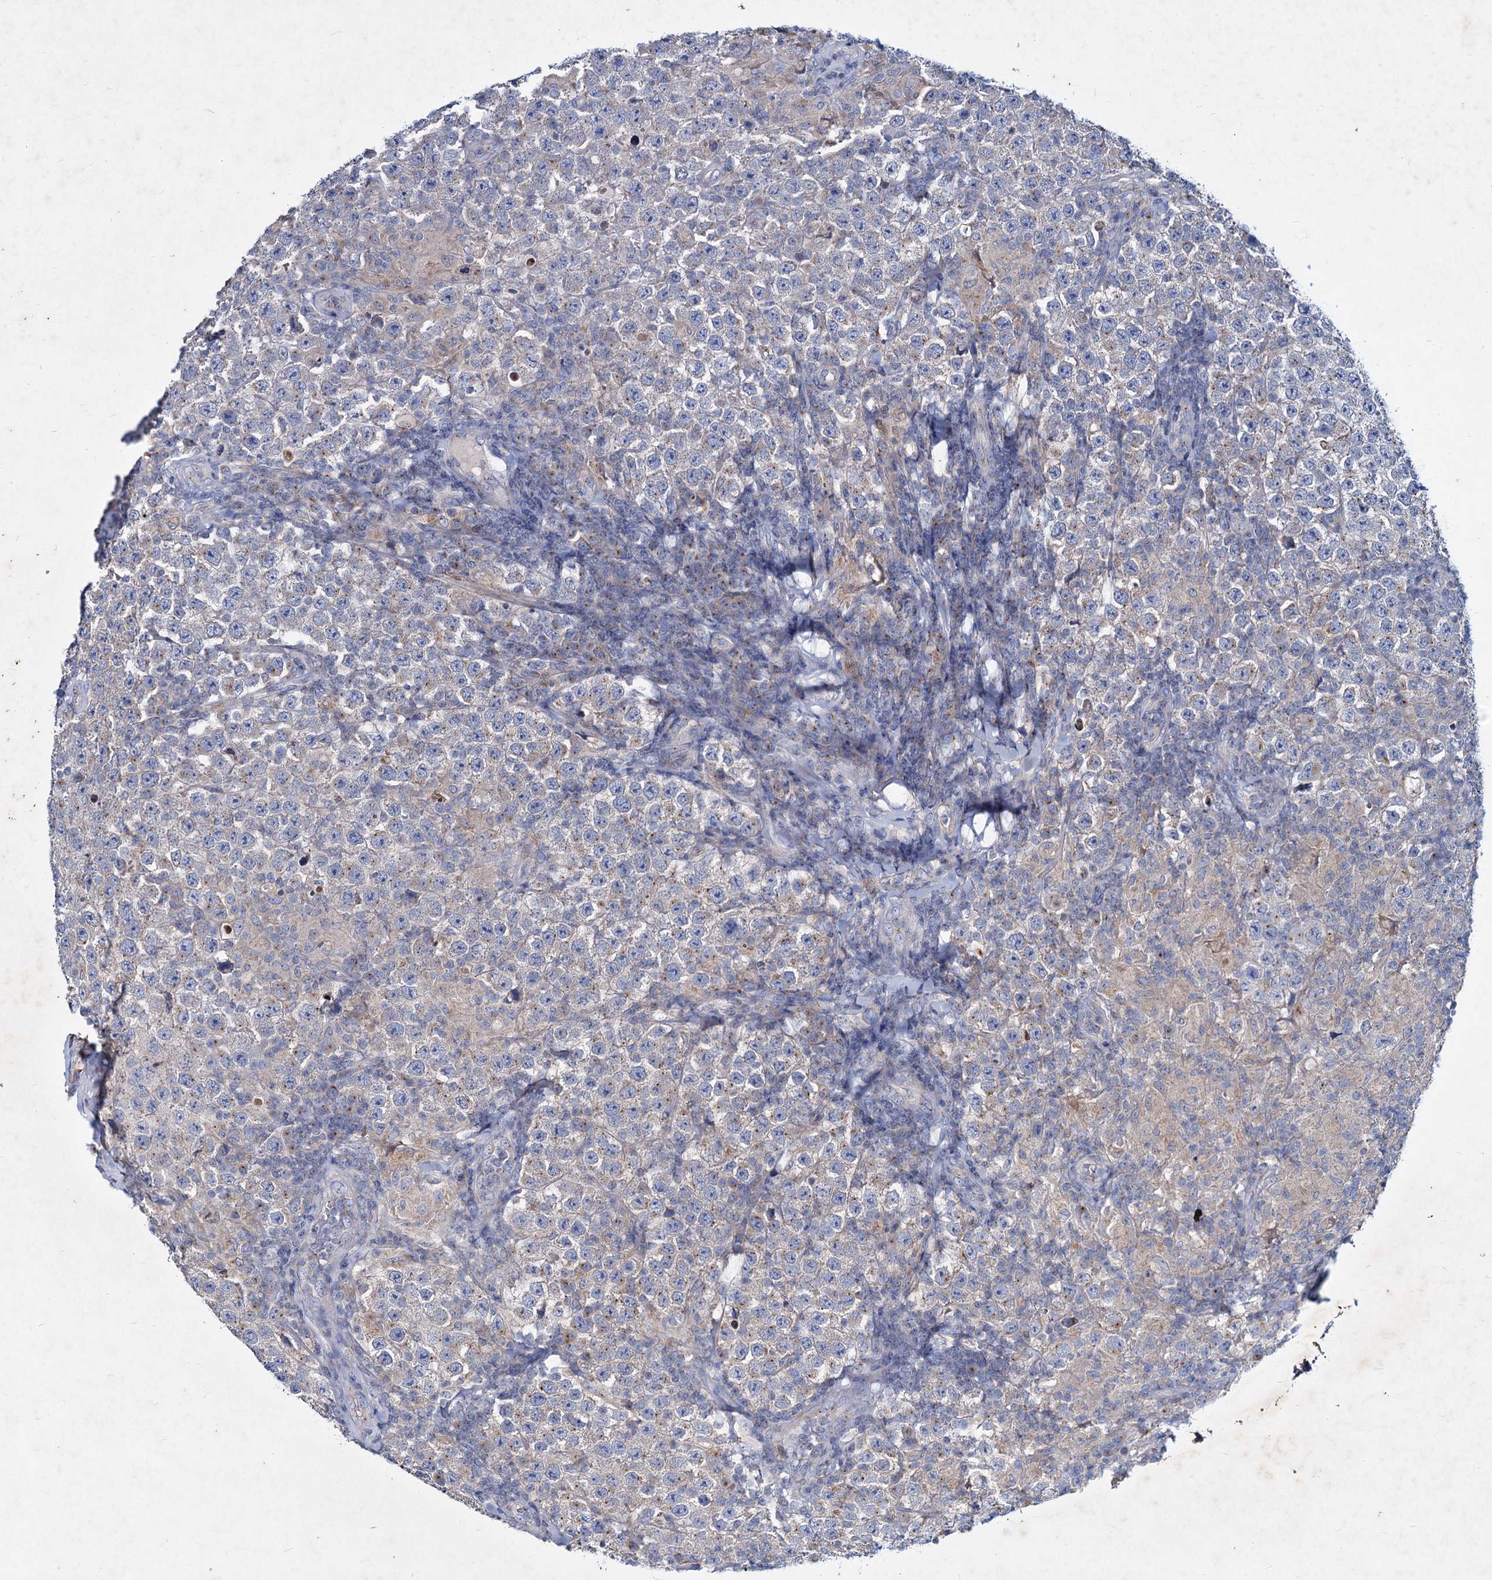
{"staining": {"intensity": "weak", "quantity": "<25%", "location": "cytoplasmic/membranous"}, "tissue": "testis cancer", "cell_type": "Tumor cells", "image_type": "cancer", "snomed": [{"axis": "morphology", "description": "Normal tissue, NOS"}, {"axis": "morphology", "description": "Urothelial carcinoma, High grade"}, {"axis": "morphology", "description": "Seminoma, NOS"}, {"axis": "morphology", "description": "Carcinoma, Embryonal, NOS"}, {"axis": "topography", "description": "Urinary bladder"}, {"axis": "topography", "description": "Testis"}], "caption": "Immunohistochemistry (IHC) of testis cancer (seminoma) demonstrates no positivity in tumor cells.", "gene": "AGBL4", "patient": {"sex": "male", "age": 41}}